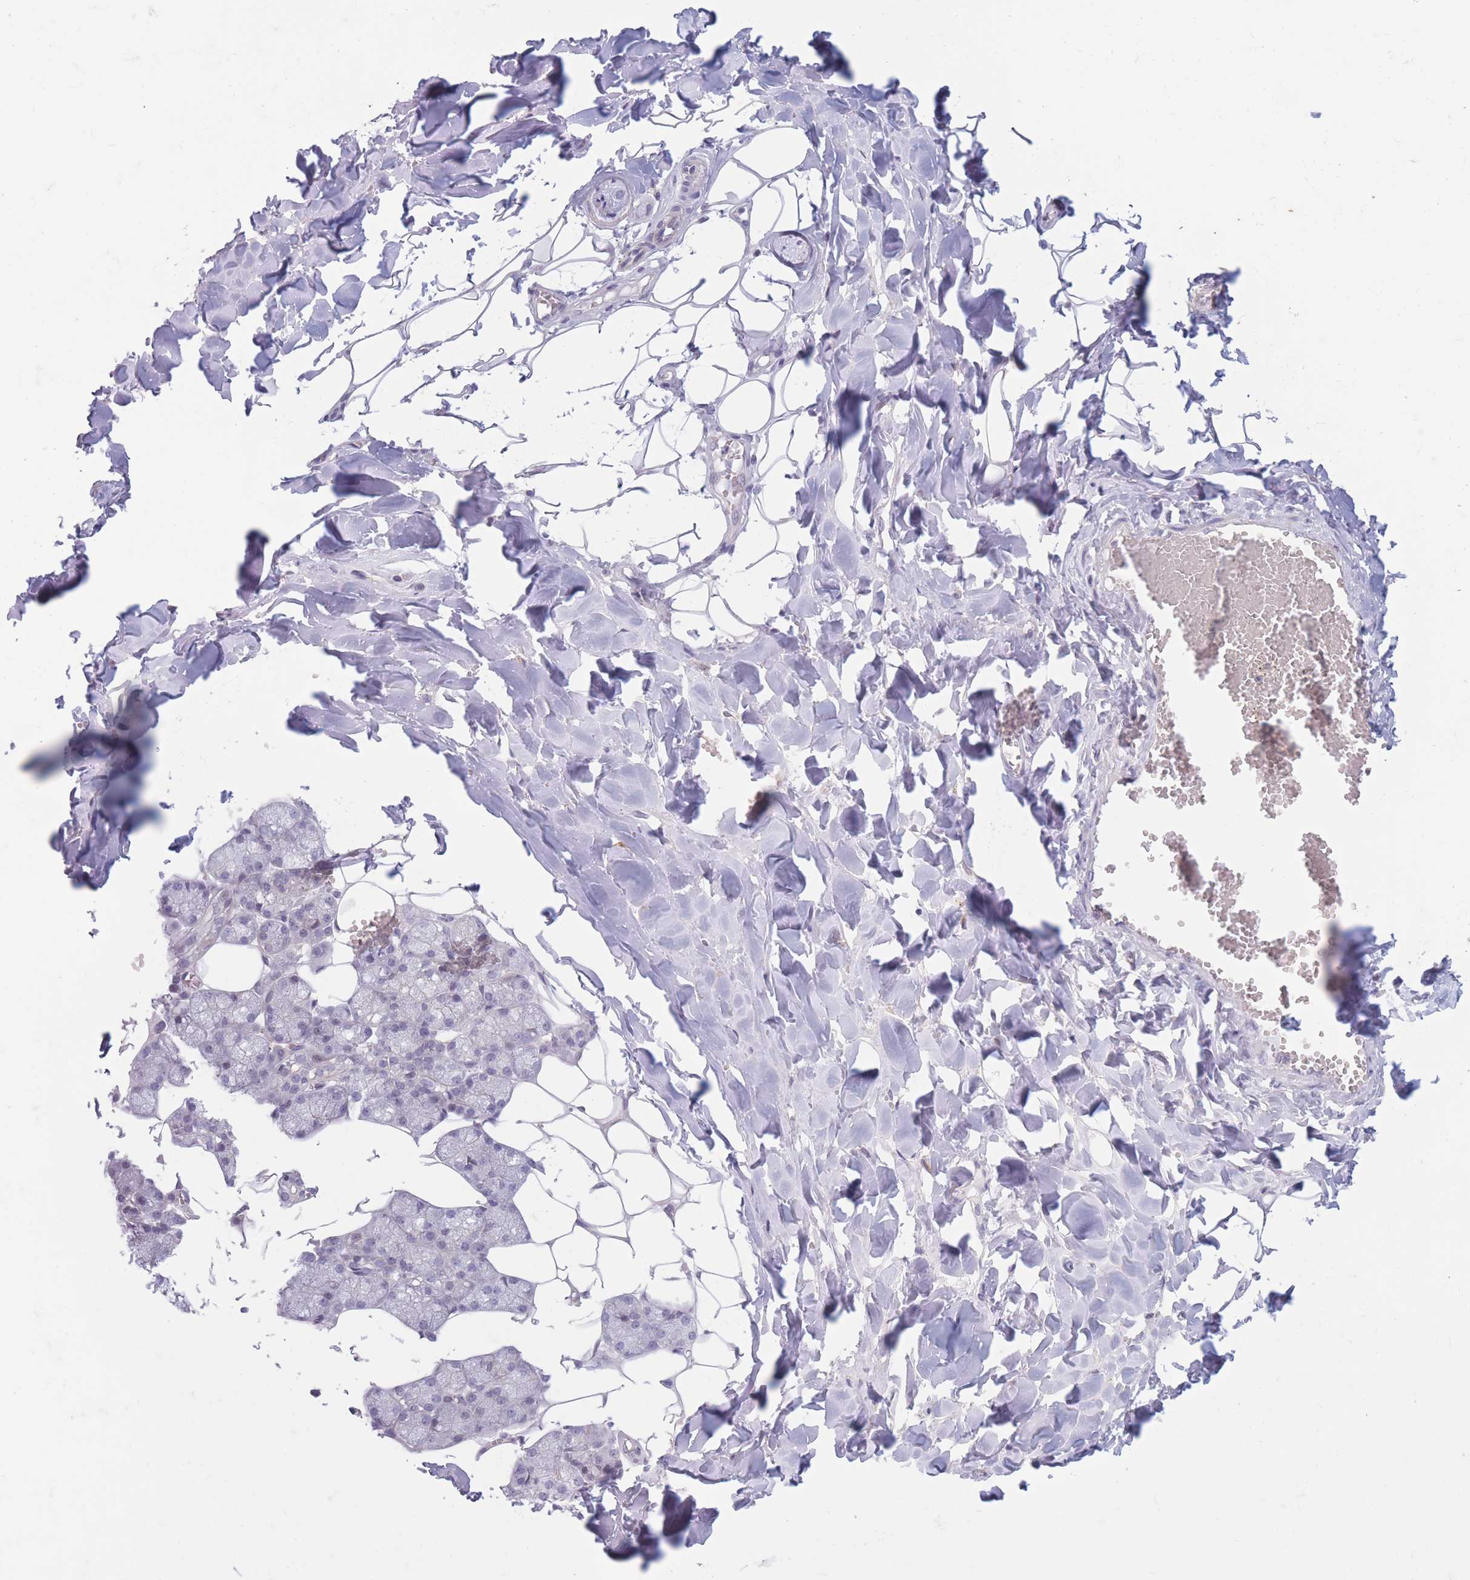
{"staining": {"intensity": "weak", "quantity": "<25%", "location": "cytoplasmic/membranous"}, "tissue": "salivary gland", "cell_type": "Glandular cells", "image_type": "normal", "snomed": [{"axis": "morphology", "description": "Normal tissue, NOS"}, {"axis": "topography", "description": "Salivary gland"}], "caption": "DAB immunohistochemical staining of unremarkable salivary gland displays no significant positivity in glandular cells. (IHC, brightfield microscopy, high magnification).", "gene": "PODXL", "patient": {"sex": "male", "age": 62}}